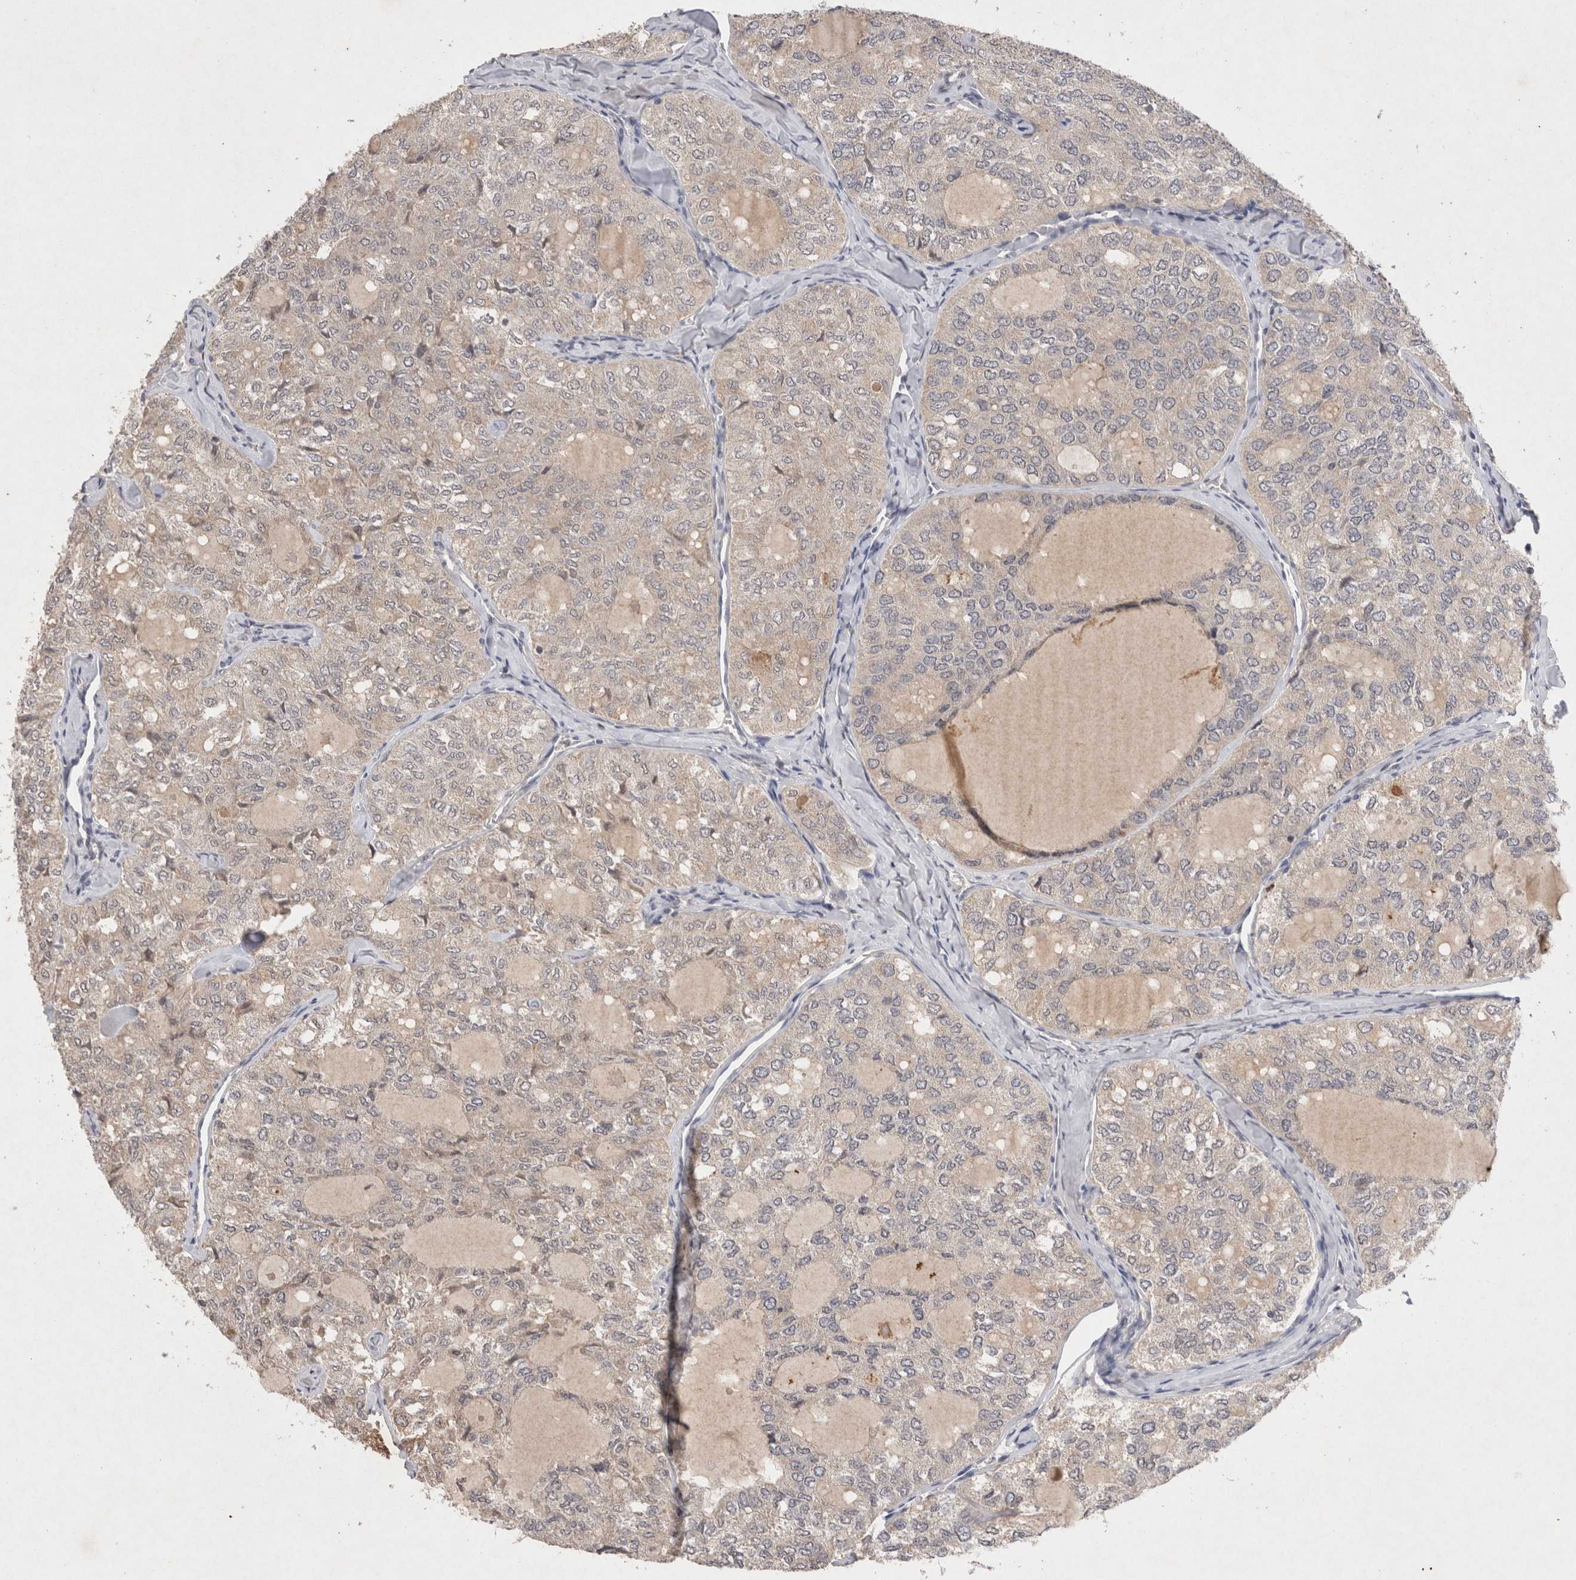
{"staining": {"intensity": "negative", "quantity": "none", "location": "none"}, "tissue": "thyroid cancer", "cell_type": "Tumor cells", "image_type": "cancer", "snomed": [{"axis": "morphology", "description": "Follicular adenoma carcinoma, NOS"}, {"axis": "topography", "description": "Thyroid gland"}], "caption": "This micrograph is of thyroid follicular adenoma carcinoma stained with IHC to label a protein in brown with the nuclei are counter-stained blue. There is no positivity in tumor cells.", "gene": "RASSF3", "patient": {"sex": "male", "age": 75}}